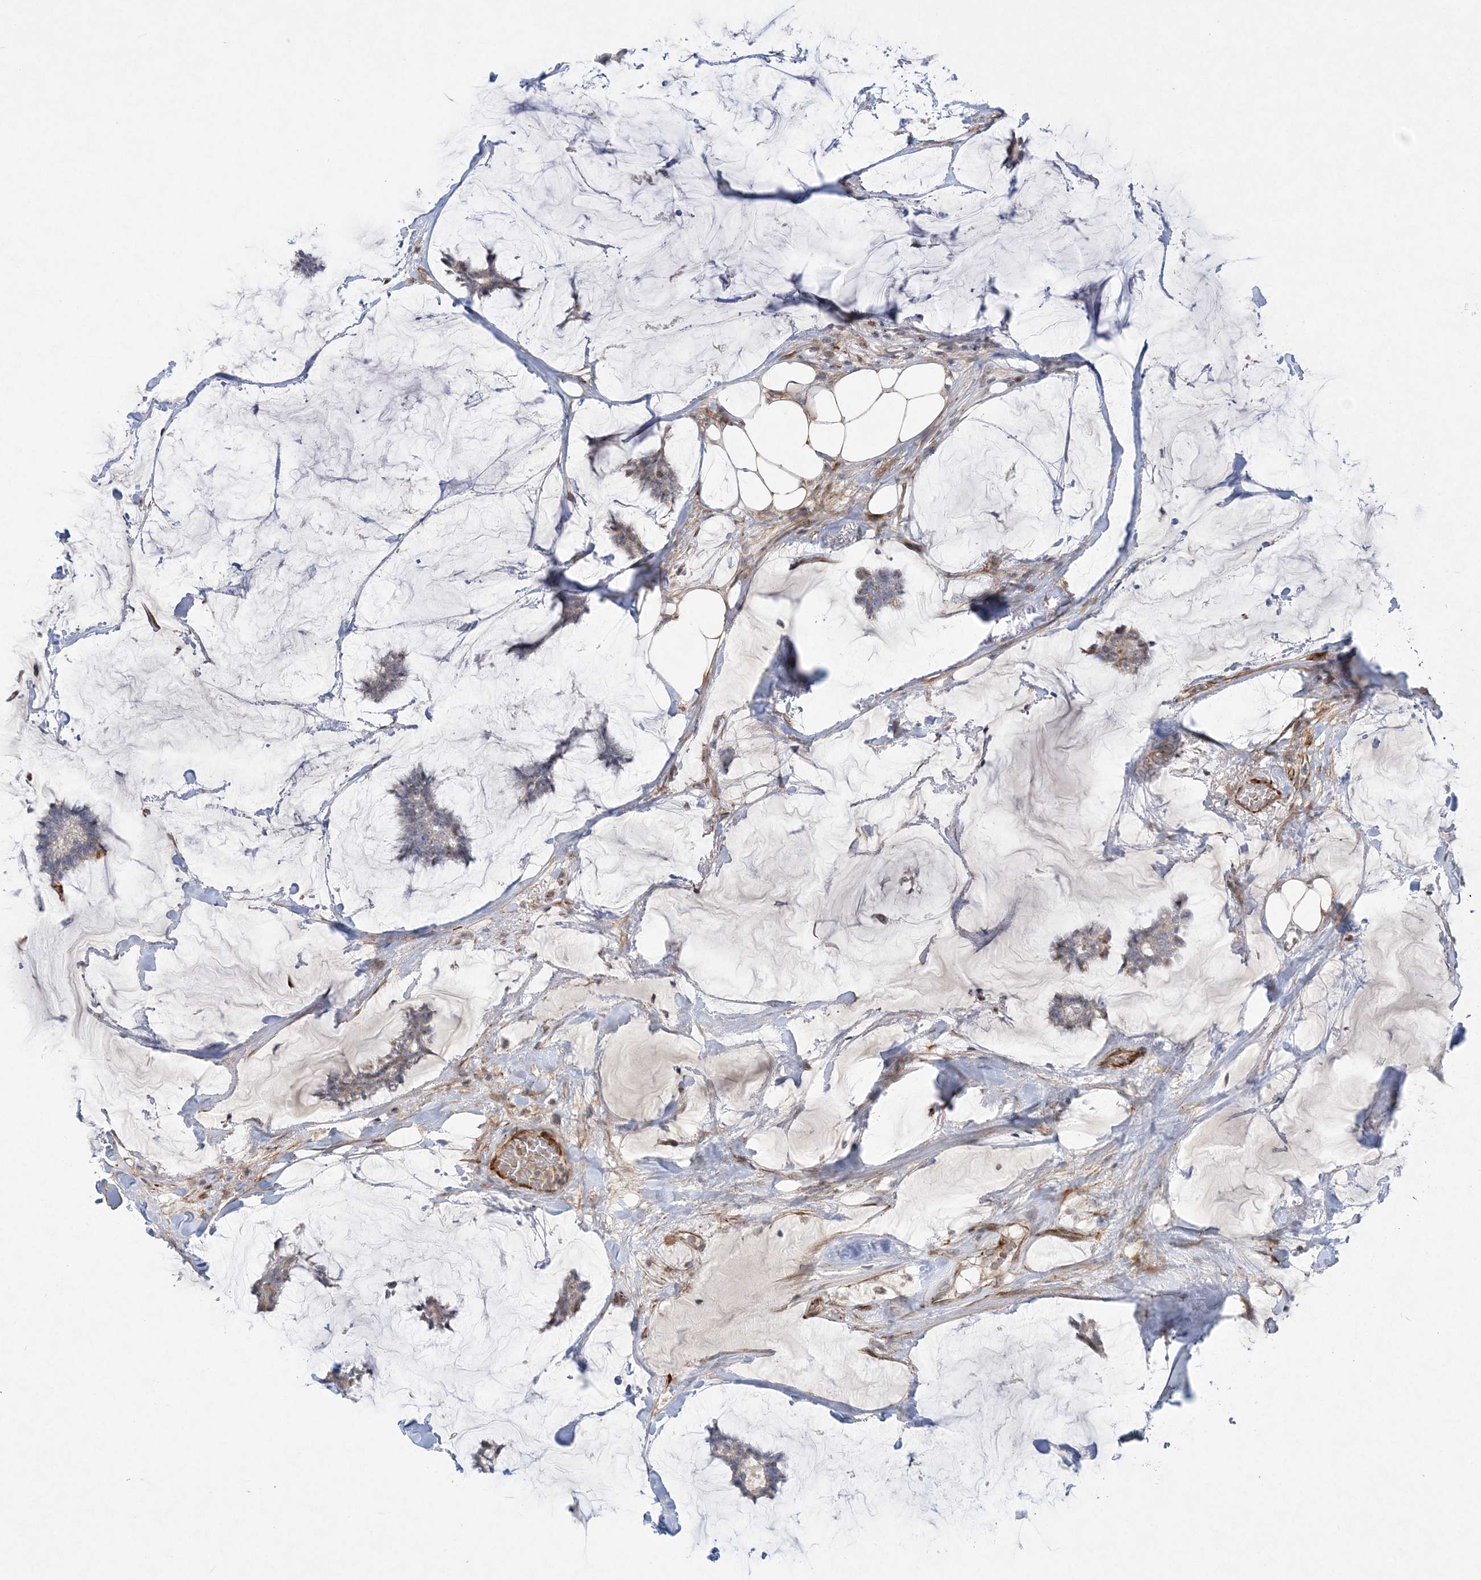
{"staining": {"intensity": "weak", "quantity": ">75%", "location": "cytoplasmic/membranous"}, "tissue": "breast cancer", "cell_type": "Tumor cells", "image_type": "cancer", "snomed": [{"axis": "morphology", "description": "Duct carcinoma"}, {"axis": "topography", "description": "Breast"}], "caption": "Weak cytoplasmic/membranous expression for a protein is identified in approximately >75% of tumor cells of breast cancer using immunohistochemistry.", "gene": "INPP1", "patient": {"sex": "female", "age": 93}}